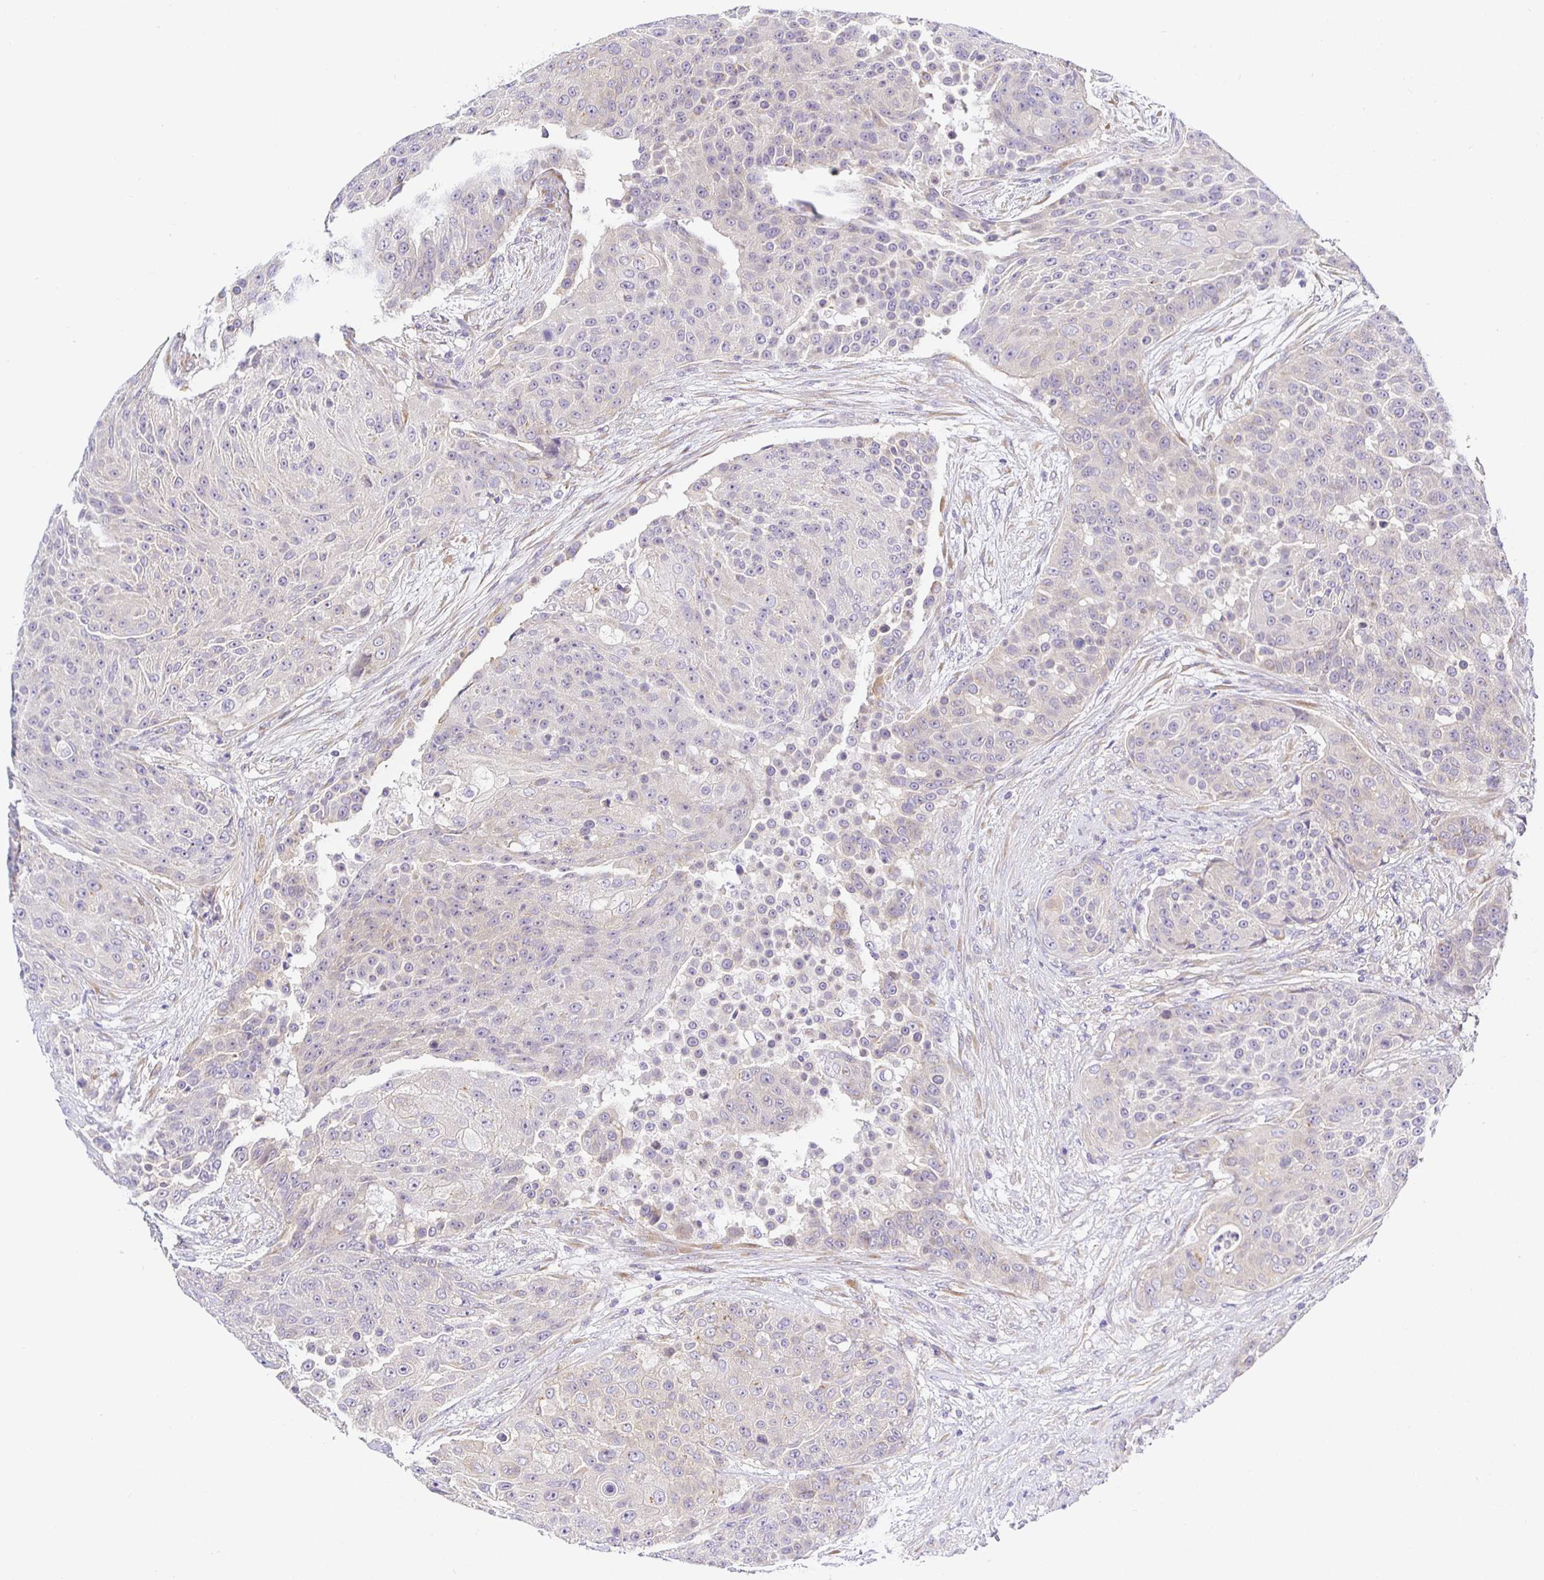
{"staining": {"intensity": "negative", "quantity": "none", "location": "none"}, "tissue": "urothelial cancer", "cell_type": "Tumor cells", "image_type": "cancer", "snomed": [{"axis": "morphology", "description": "Urothelial carcinoma, High grade"}, {"axis": "topography", "description": "Urinary bladder"}], "caption": "The photomicrograph displays no significant staining in tumor cells of high-grade urothelial carcinoma. (DAB immunohistochemistry with hematoxylin counter stain).", "gene": "OPALIN", "patient": {"sex": "female", "age": 63}}